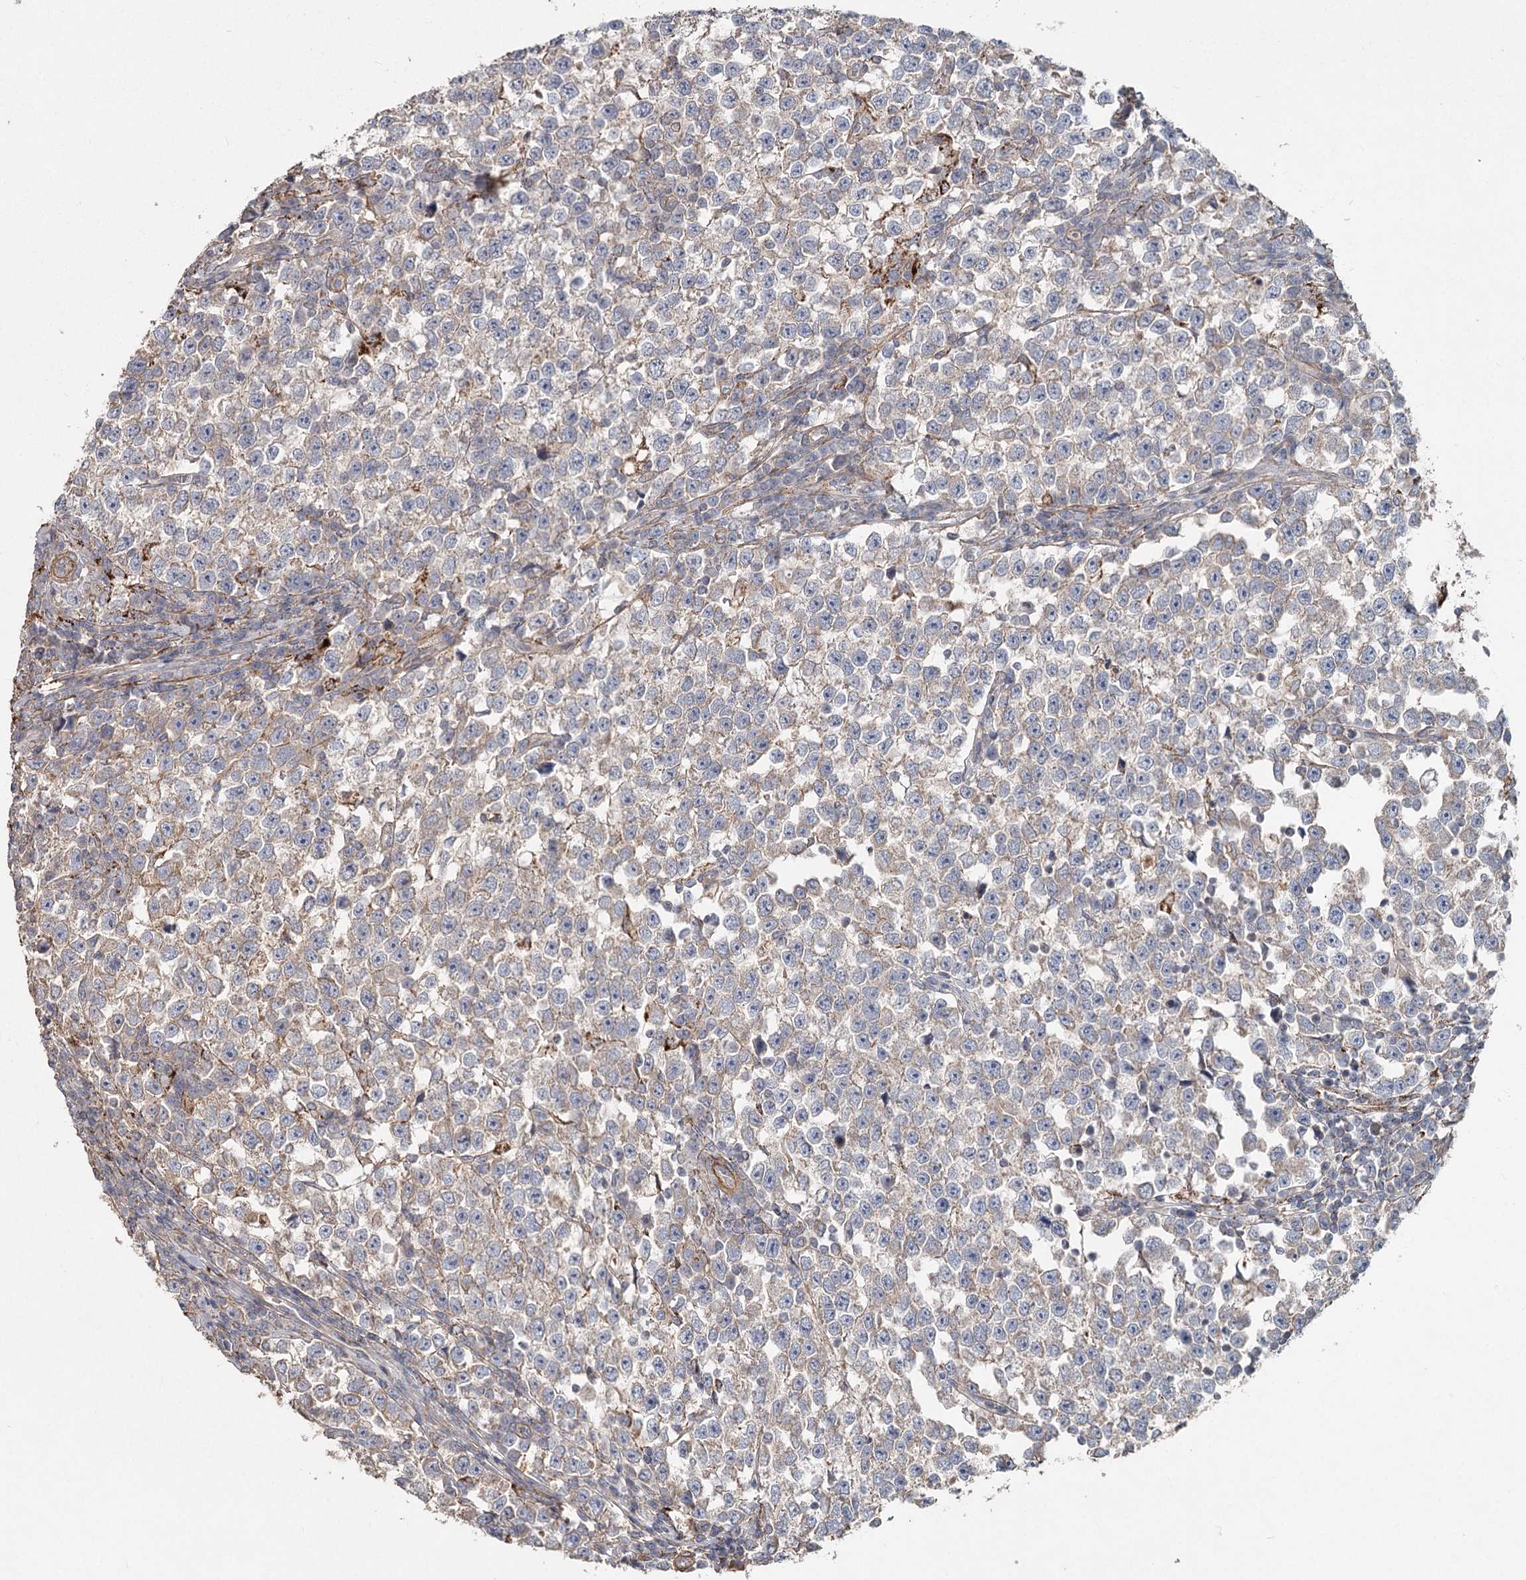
{"staining": {"intensity": "weak", "quantity": "25%-75%", "location": "cytoplasmic/membranous"}, "tissue": "testis cancer", "cell_type": "Tumor cells", "image_type": "cancer", "snomed": [{"axis": "morphology", "description": "Normal tissue, NOS"}, {"axis": "morphology", "description": "Seminoma, NOS"}, {"axis": "topography", "description": "Testis"}], "caption": "An immunohistochemistry (IHC) photomicrograph of tumor tissue is shown. Protein staining in brown shows weak cytoplasmic/membranous positivity in testis cancer (seminoma) within tumor cells.", "gene": "DHRS9", "patient": {"sex": "male", "age": 43}}